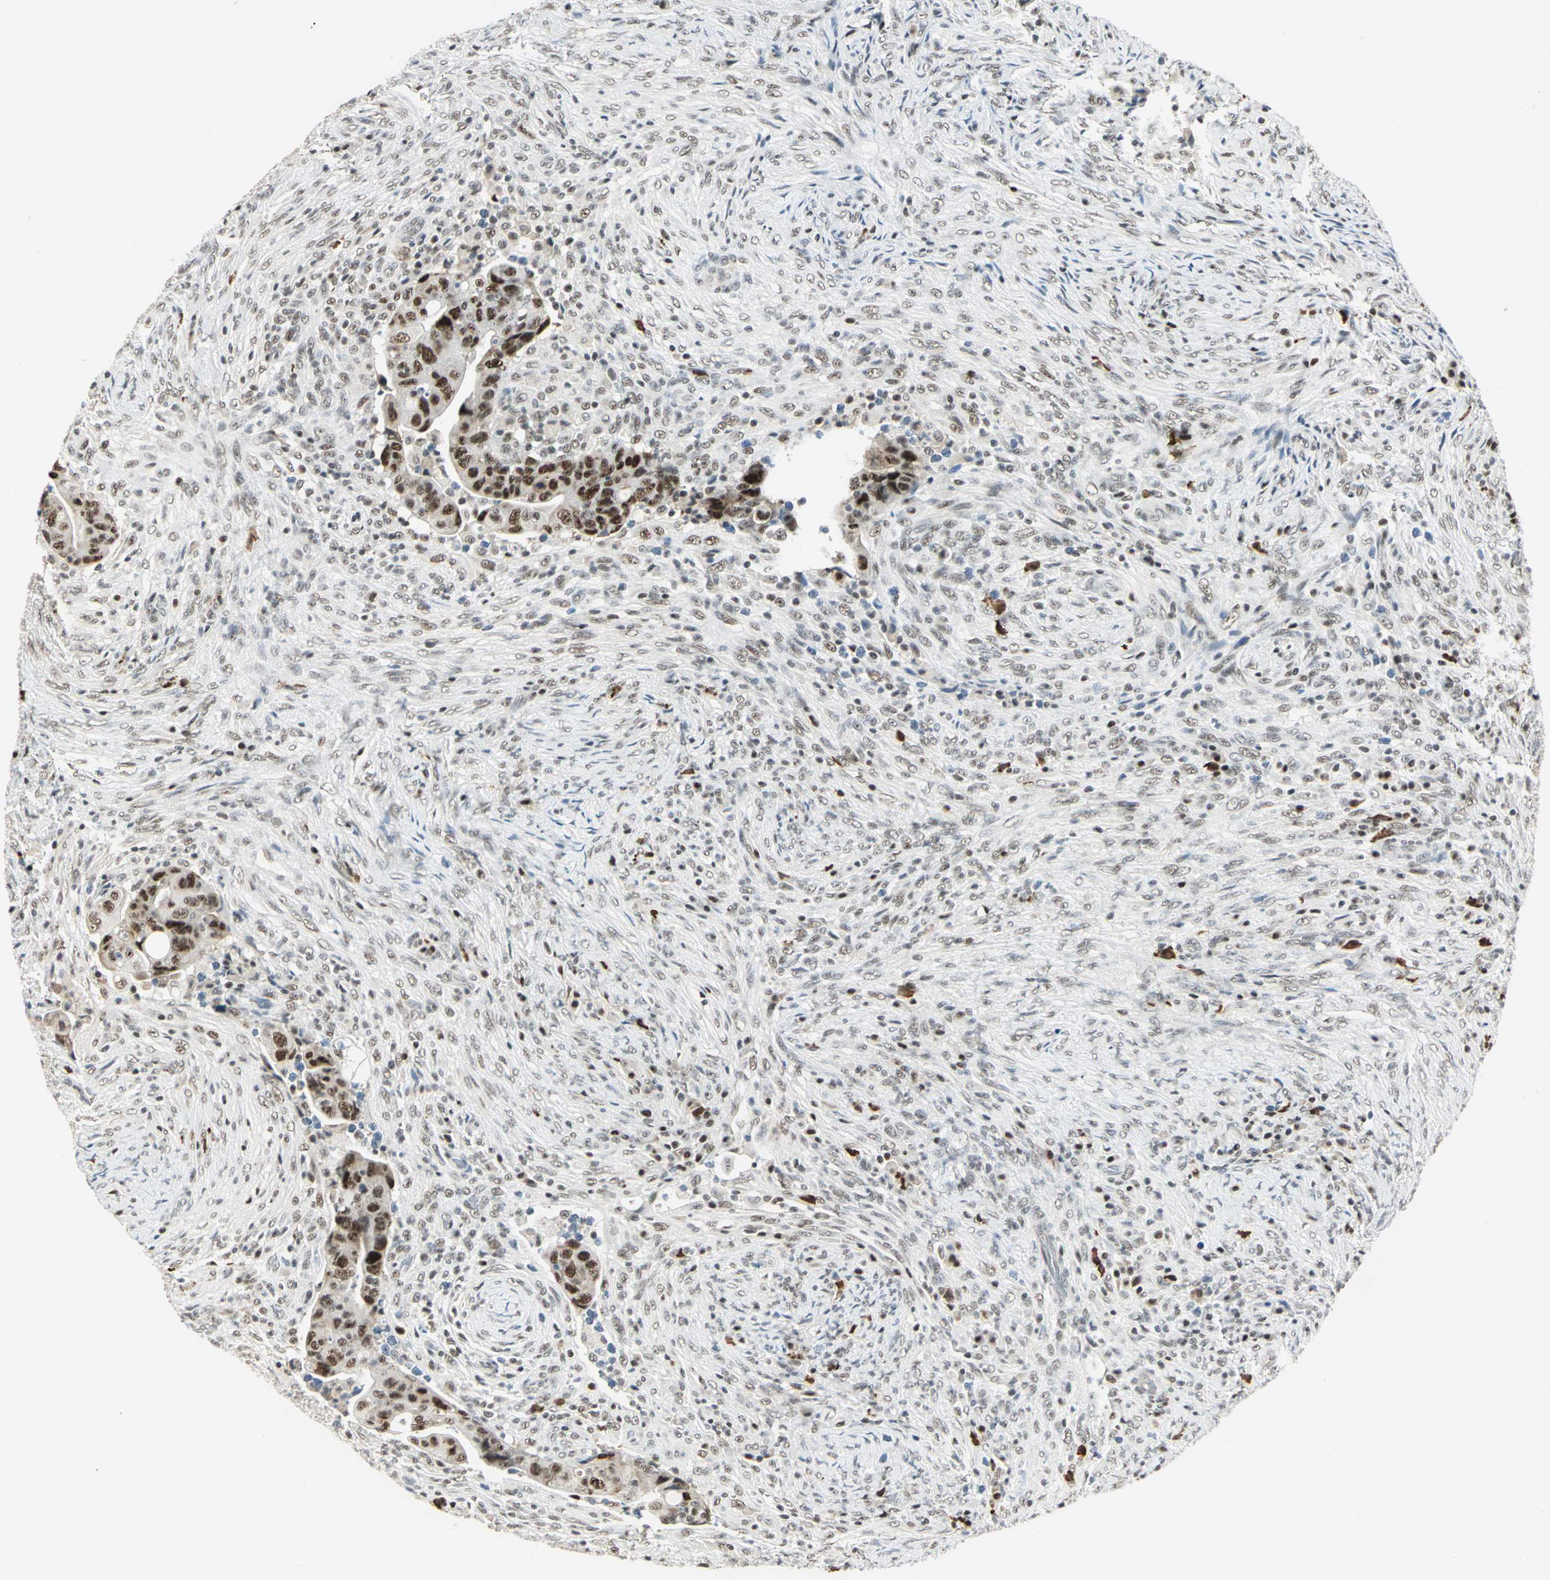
{"staining": {"intensity": "moderate", "quantity": ">75%", "location": "nuclear"}, "tissue": "colorectal cancer", "cell_type": "Tumor cells", "image_type": "cancer", "snomed": [{"axis": "morphology", "description": "Adenocarcinoma, NOS"}, {"axis": "topography", "description": "Rectum"}], "caption": "The photomicrograph displays immunohistochemical staining of adenocarcinoma (colorectal). There is moderate nuclear staining is present in approximately >75% of tumor cells.", "gene": "CCNT1", "patient": {"sex": "female", "age": 71}}